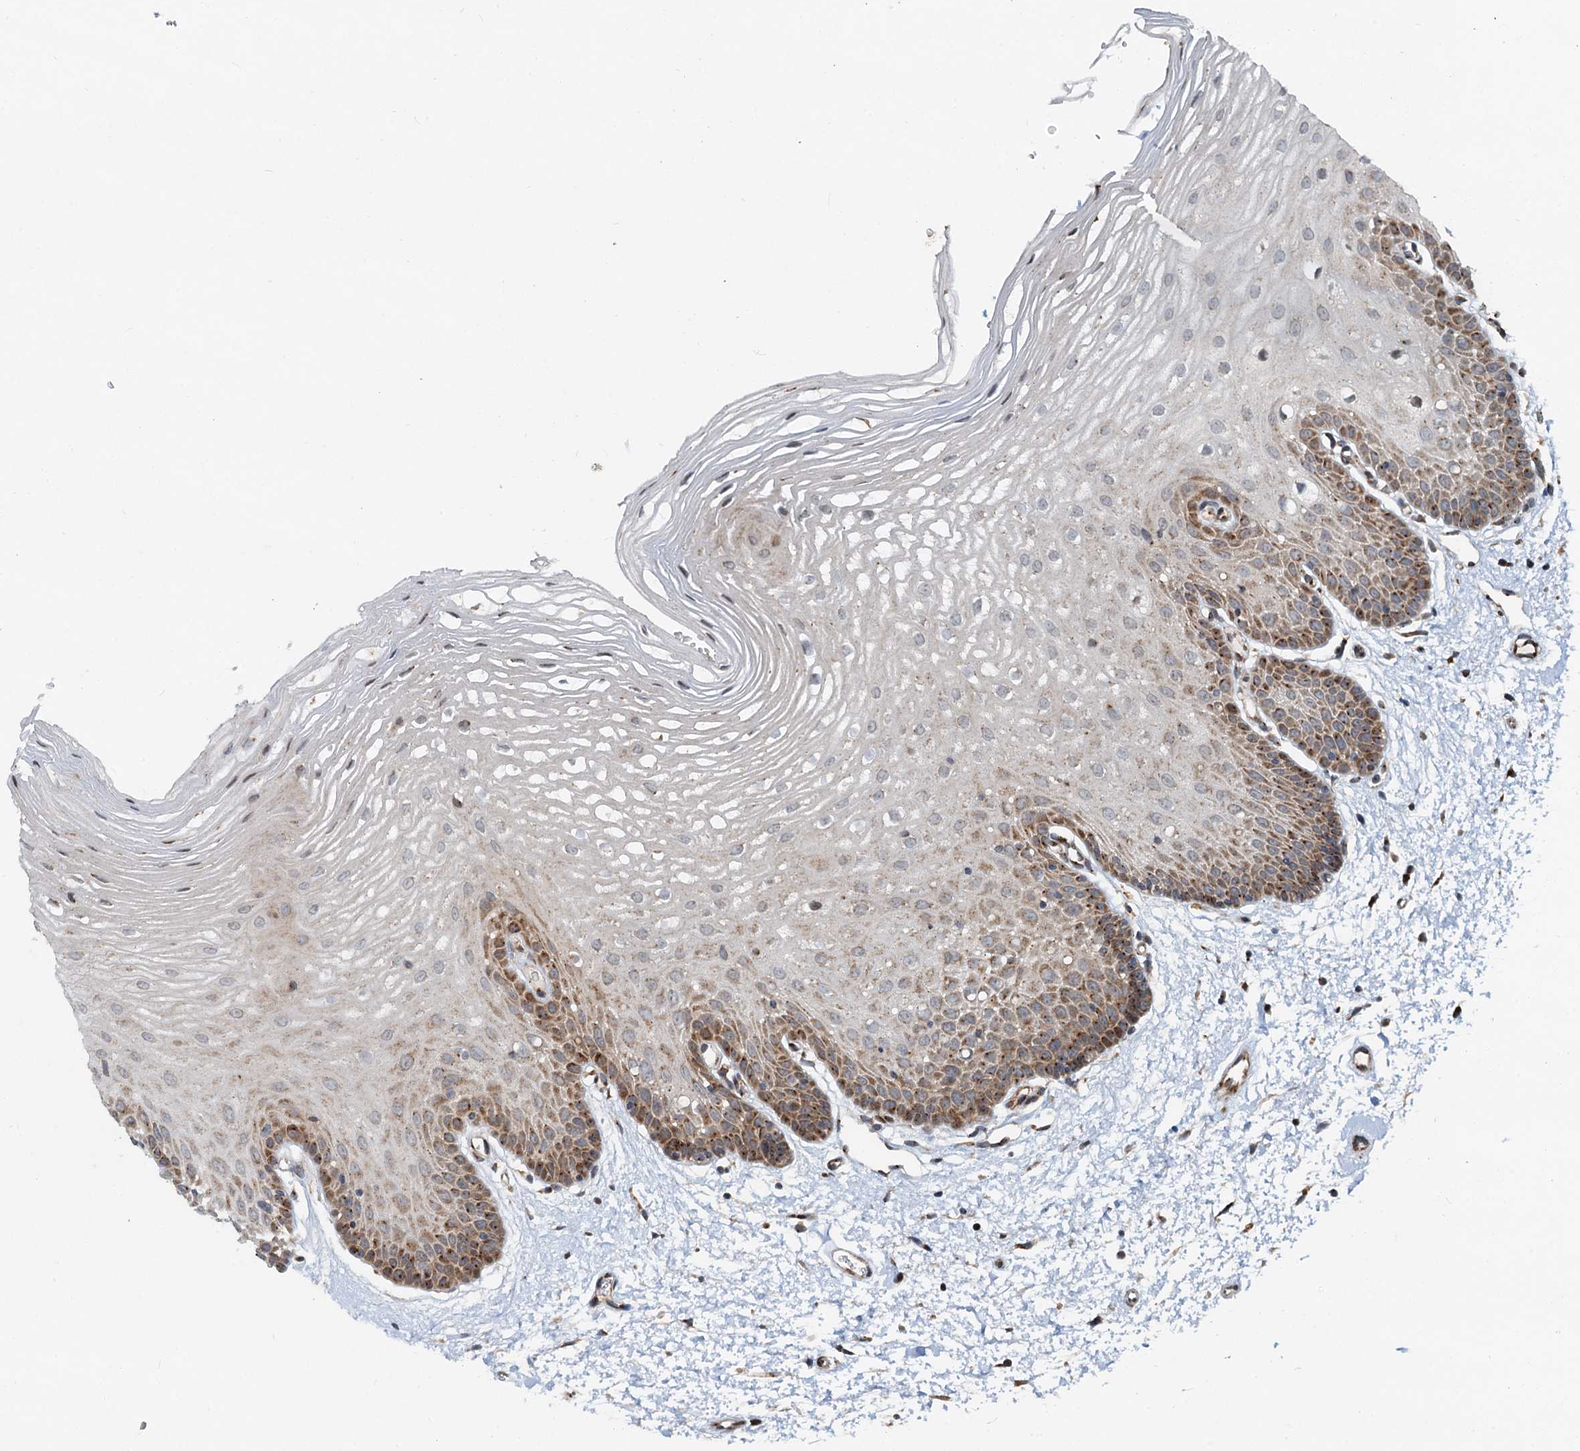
{"staining": {"intensity": "moderate", "quantity": "25%-75%", "location": "cytoplasmic/membranous"}, "tissue": "oral mucosa", "cell_type": "Squamous epithelial cells", "image_type": "normal", "snomed": [{"axis": "morphology", "description": "Normal tissue, NOS"}, {"axis": "topography", "description": "Oral tissue"}, {"axis": "topography", "description": "Tounge, NOS"}], "caption": "A histopathology image showing moderate cytoplasmic/membranous positivity in about 25%-75% of squamous epithelial cells in normal oral mucosa, as visualized by brown immunohistochemical staining.", "gene": "CEP68", "patient": {"sex": "female", "age": 73}}